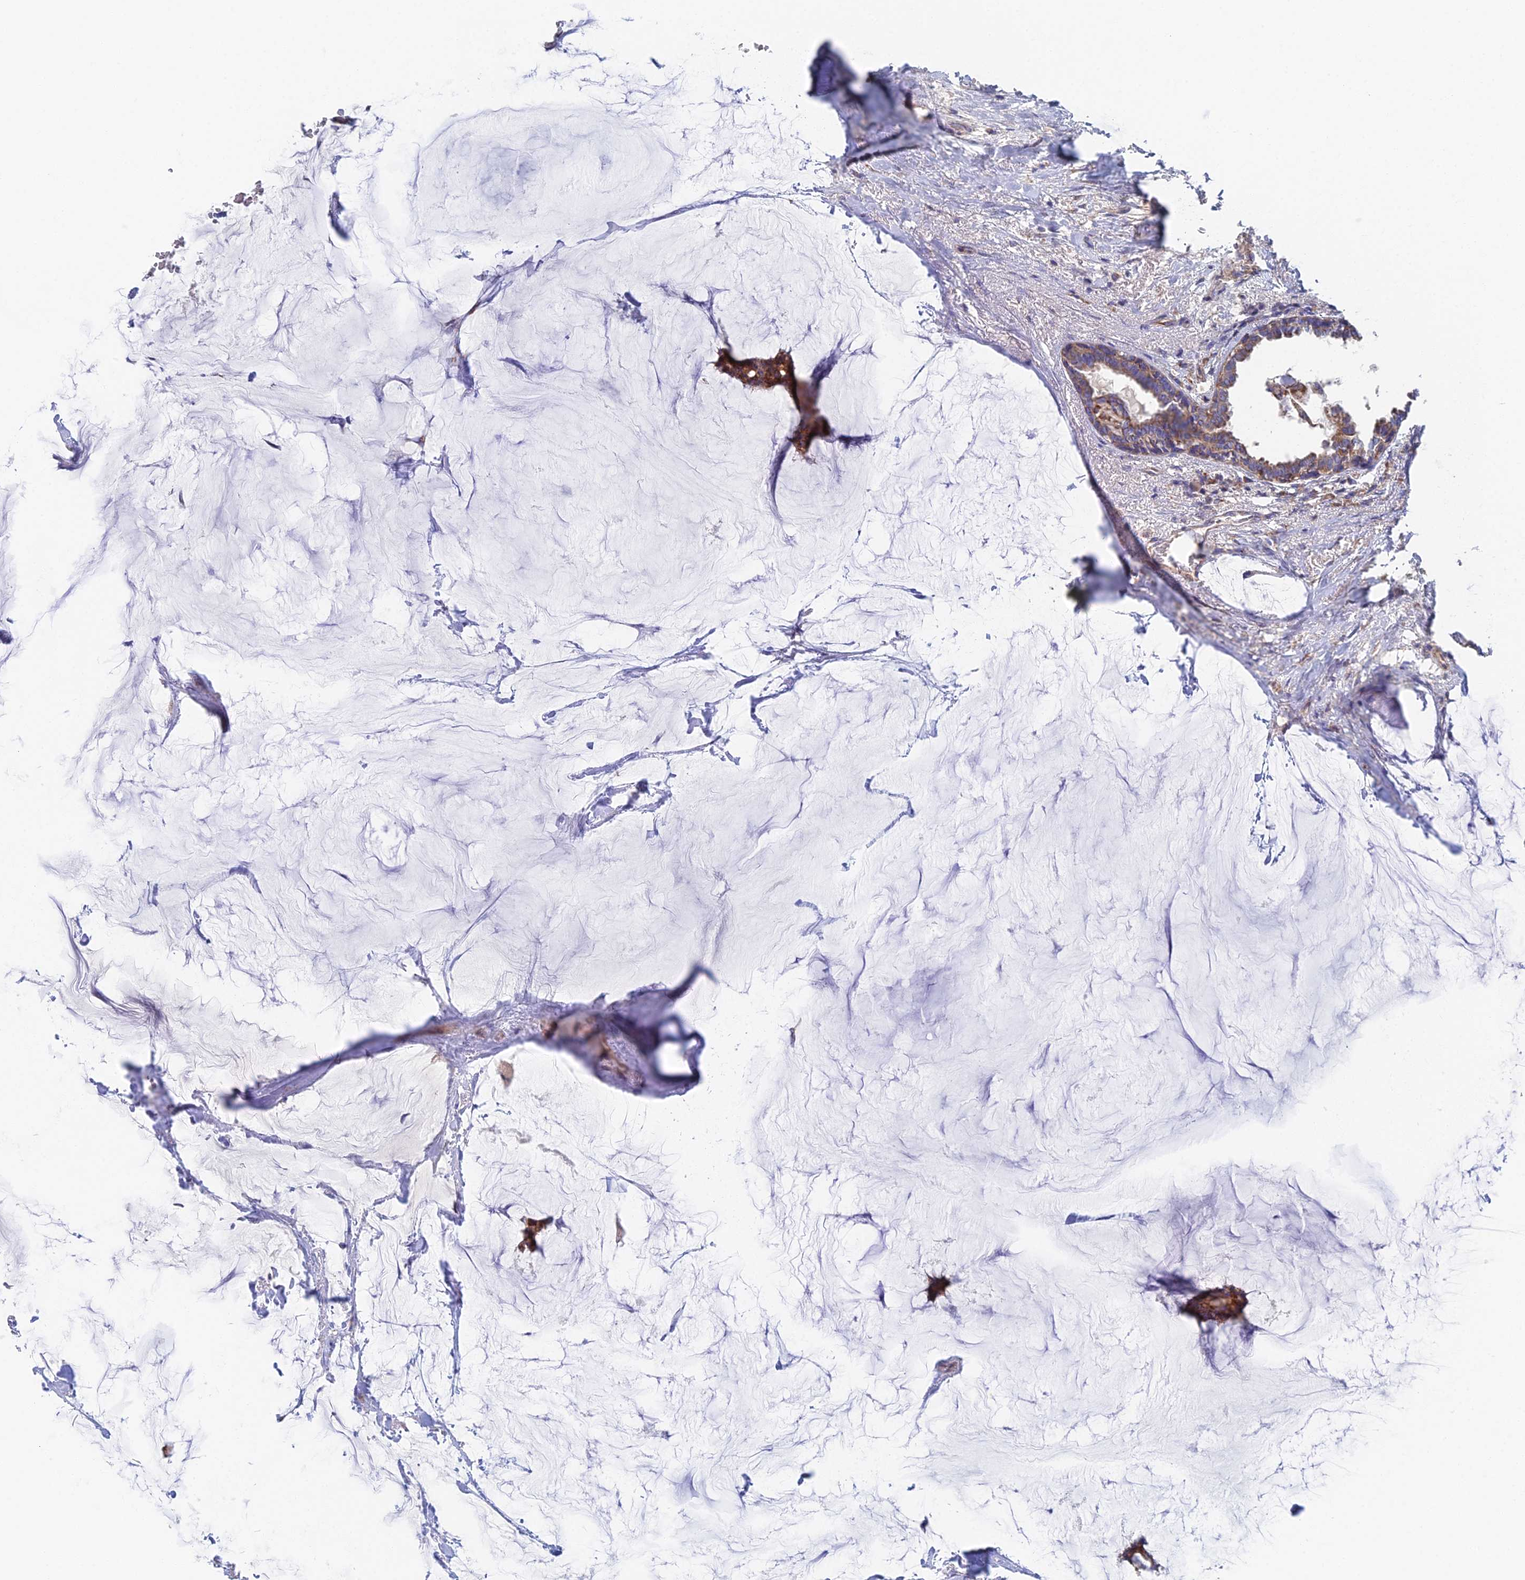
{"staining": {"intensity": "moderate", "quantity": ">75%", "location": "cytoplasmic/membranous"}, "tissue": "breast cancer", "cell_type": "Tumor cells", "image_type": "cancer", "snomed": [{"axis": "morphology", "description": "Duct carcinoma"}, {"axis": "topography", "description": "Breast"}], "caption": "Immunohistochemical staining of human breast cancer shows medium levels of moderate cytoplasmic/membranous protein positivity in approximately >75% of tumor cells.", "gene": "ECSIT", "patient": {"sex": "female", "age": 93}}